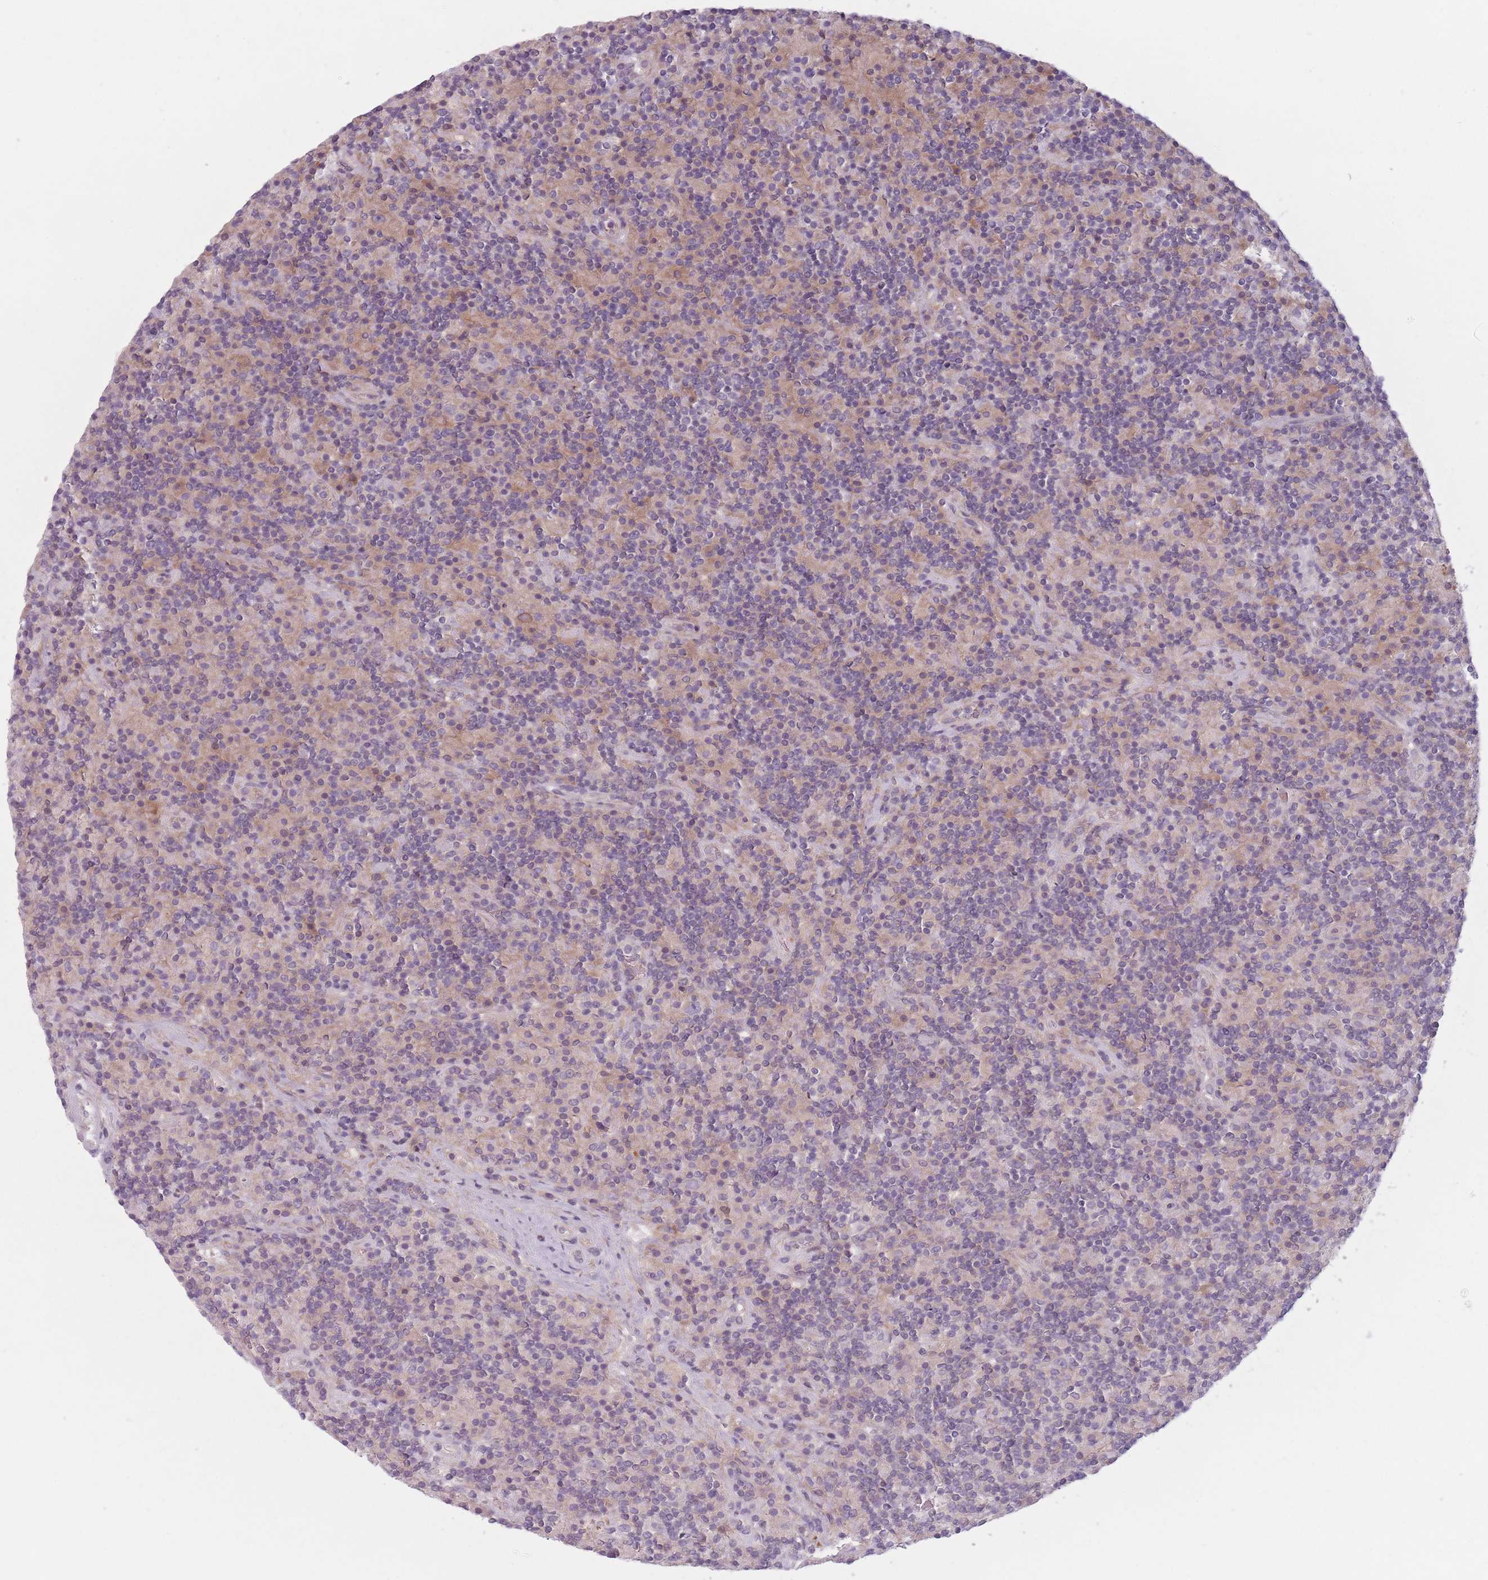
{"staining": {"intensity": "negative", "quantity": "none", "location": "none"}, "tissue": "lymphoma", "cell_type": "Tumor cells", "image_type": "cancer", "snomed": [{"axis": "morphology", "description": "Hodgkin's disease, NOS"}, {"axis": "topography", "description": "Lymph node"}], "caption": "A histopathology image of human Hodgkin's disease is negative for staining in tumor cells.", "gene": "NT5DC2", "patient": {"sex": "male", "age": 70}}